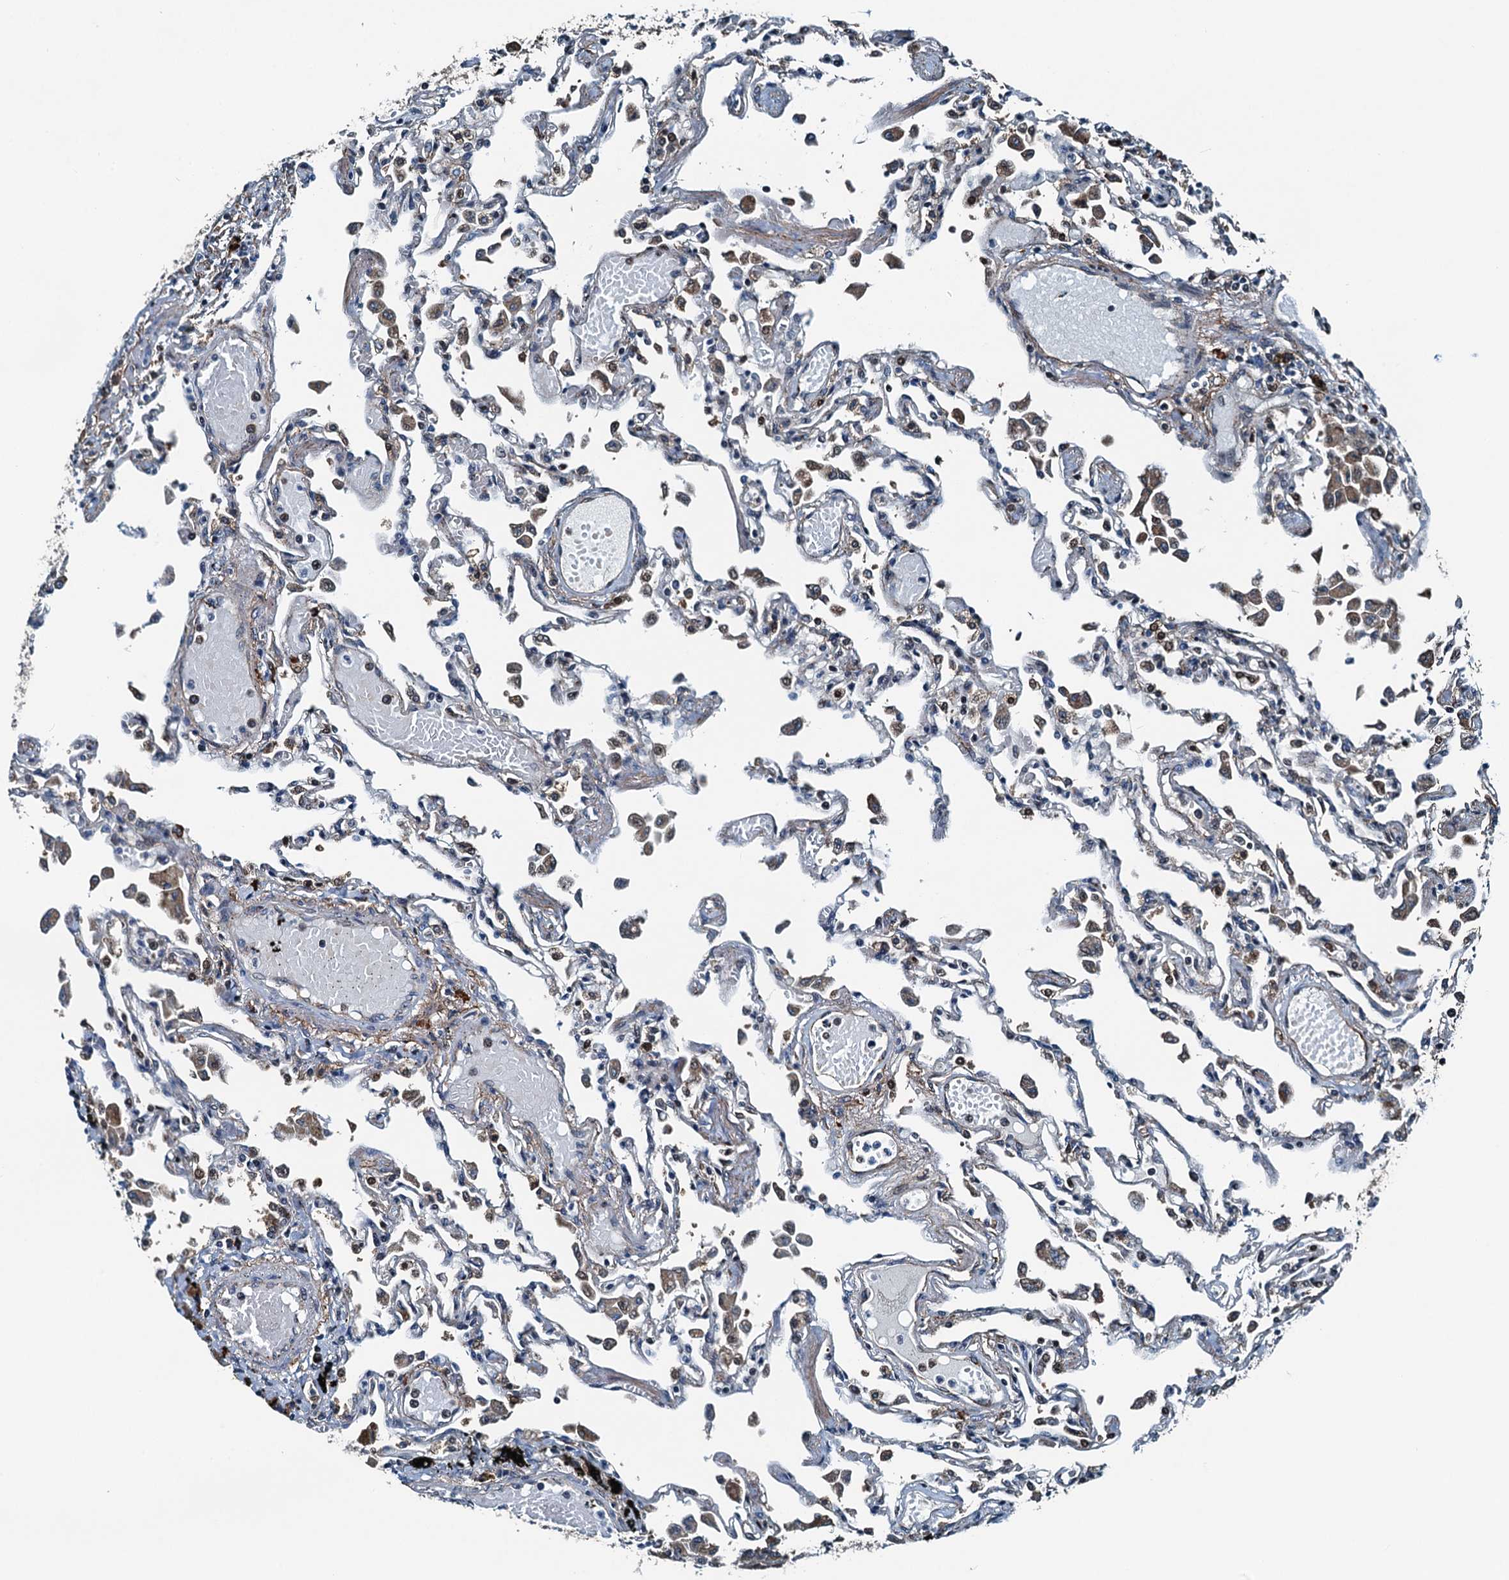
{"staining": {"intensity": "moderate", "quantity": "<25%", "location": "cytoplasmic/membranous,nuclear"}, "tissue": "lung", "cell_type": "Alveolar cells", "image_type": "normal", "snomed": [{"axis": "morphology", "description": "Normal tissue, NOS"}, {"axis": "topography", "description": "Bronchus"}, {"axis": "topography", "description": "Lung"}], "caption": "Immunohistochemistry micrograph of benign lung: lung stained using immunohistochemistry (IHC) exhibits low levels of moderate protein expression localized specifically in the cytoplasmic/membranous,nuclear of alveolar cells, appearing as a cytoplasmic/membranous,nuclear brown color.", "gene": "TAMALIN", "patient": {"sex": "female", "age": 49}}